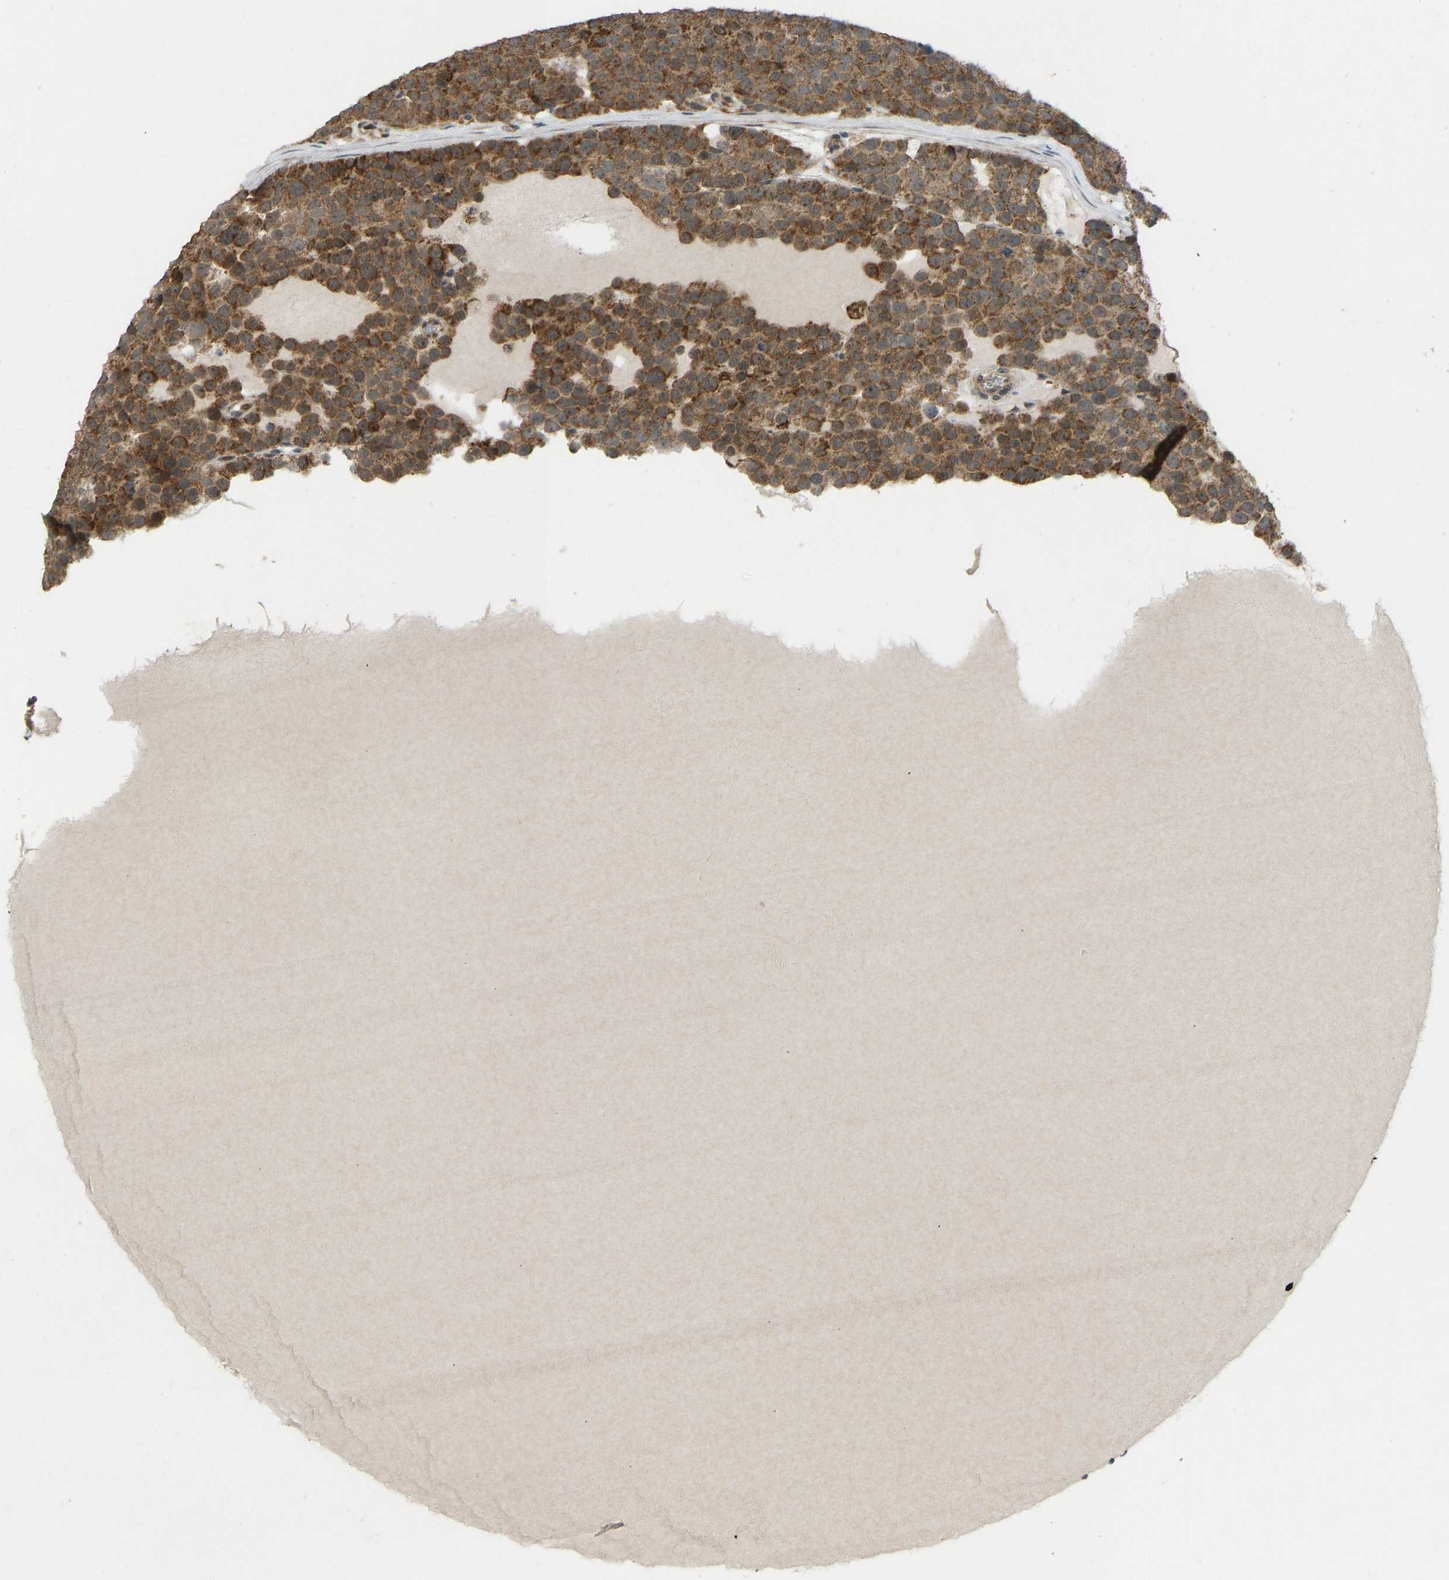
{"staining": {"intensity": "moderate", "quantity": ">75%", "location": "cytoplasmic/membranous"}, "tissue": "testis cancer", "cell_type": "Tumor cells", "image_type": "cancer", "snomed": [{"axis": "morphology", "description": "Seminoma, NOS"}, {"axis": "topography", "description": "Testis"}], "caption": "This histopathology image displays seminoma (testis) stained with IHC to label a protein in brown. The cytoplasmic/membranous of tumor cells show moderate positivity for the protein. Nuclei are counter-stained blue.", "gene": "ACADS", "patient": {"sex": "male", "age": 71}}